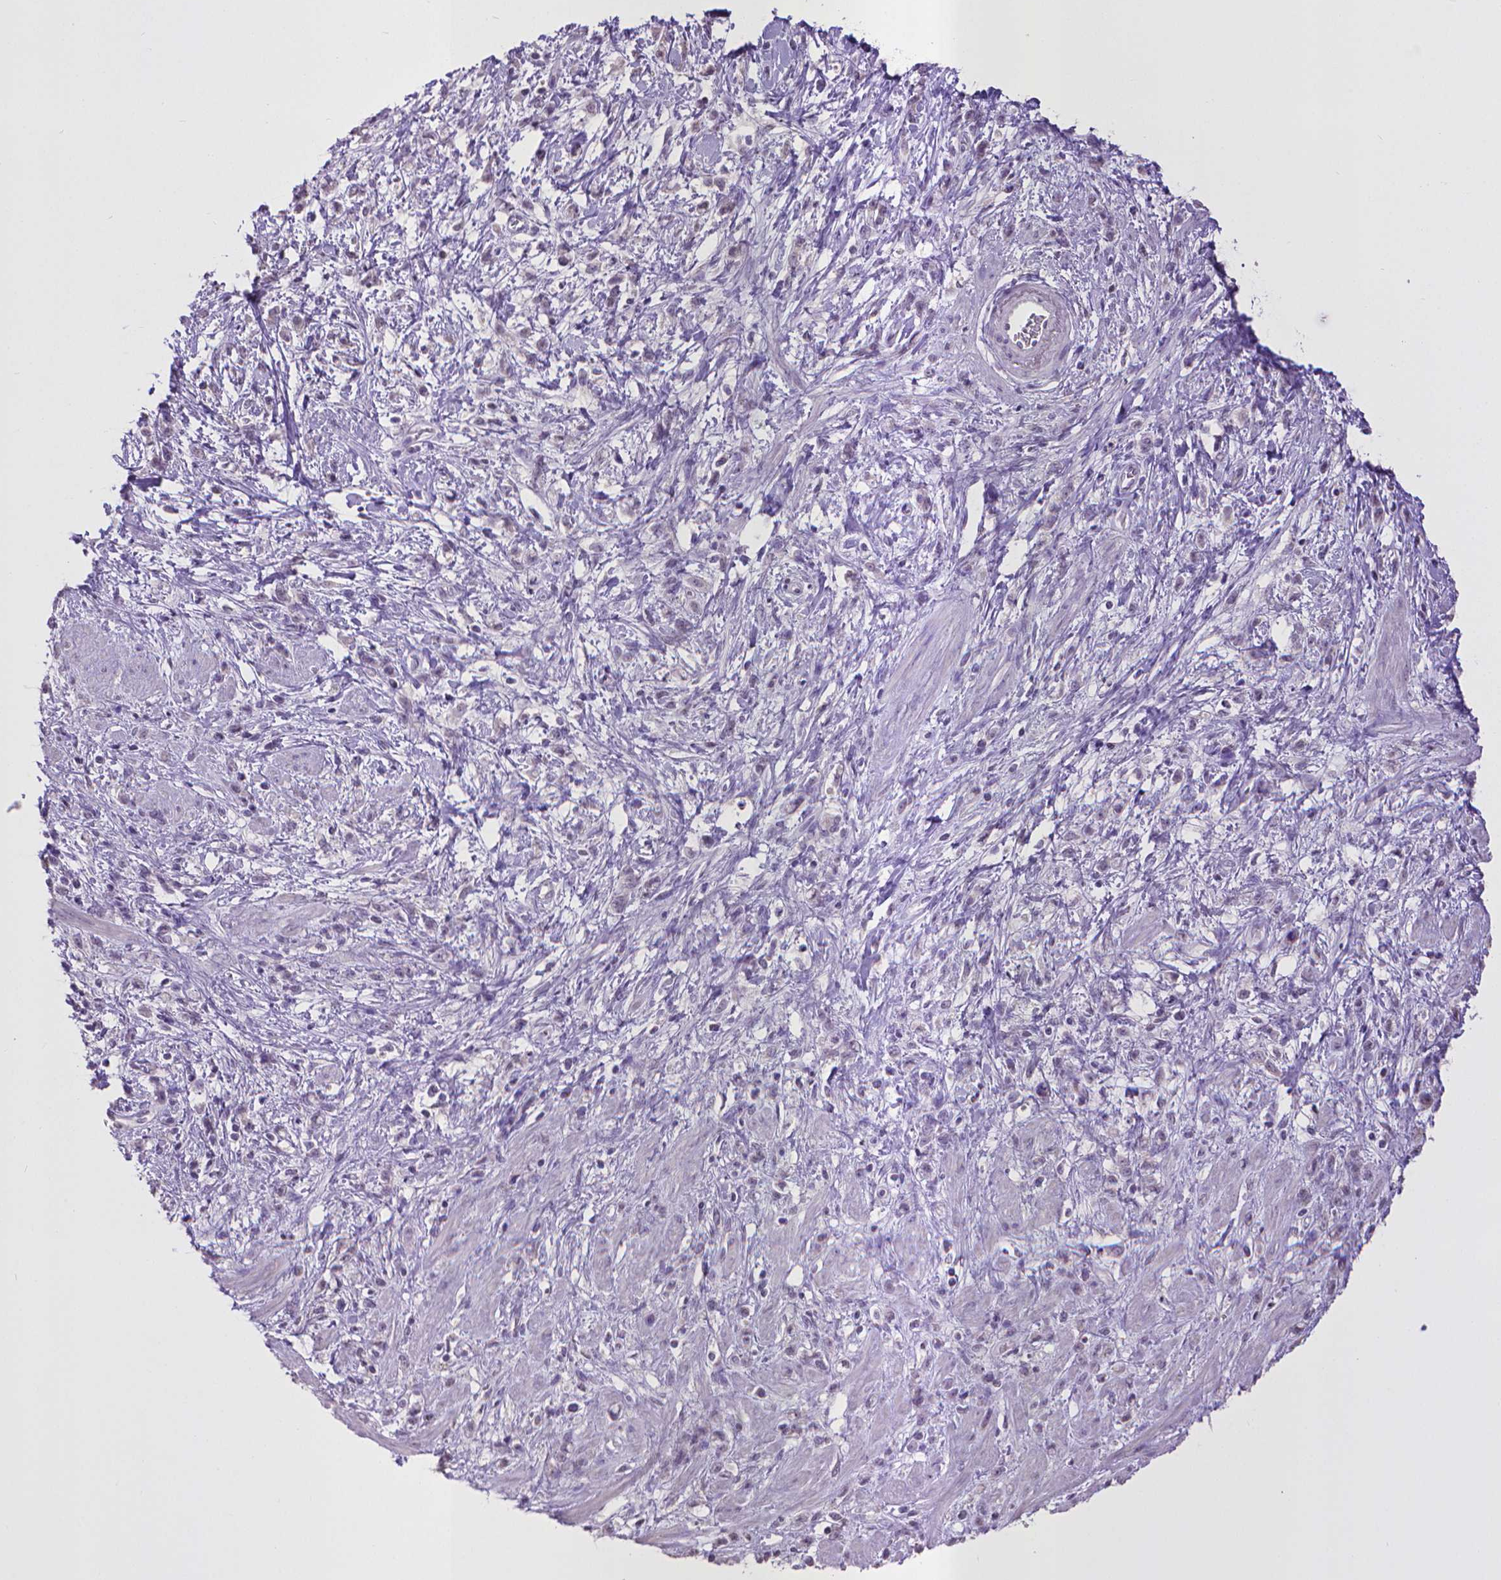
{"staining": {"intensity": "negative", "quantity": "none", "location": "none"}, "tissue": "stomach cancer", "cell_type": "Tumor cells", "image_type": "cancer", "snomed": [{"axis": "morphology", "description": "Adenocarcinoma, NOS"}, {"axis": "topography", "description": "Stomach"}], "caption": "An IHC image of stomach cancer (adenocarcinoma) is shown. There is no staining in tumor cells of stomach cancer (adenocarcinoma).", "gene": "CPM", "patient": {"sex": "female", "age": 60}}